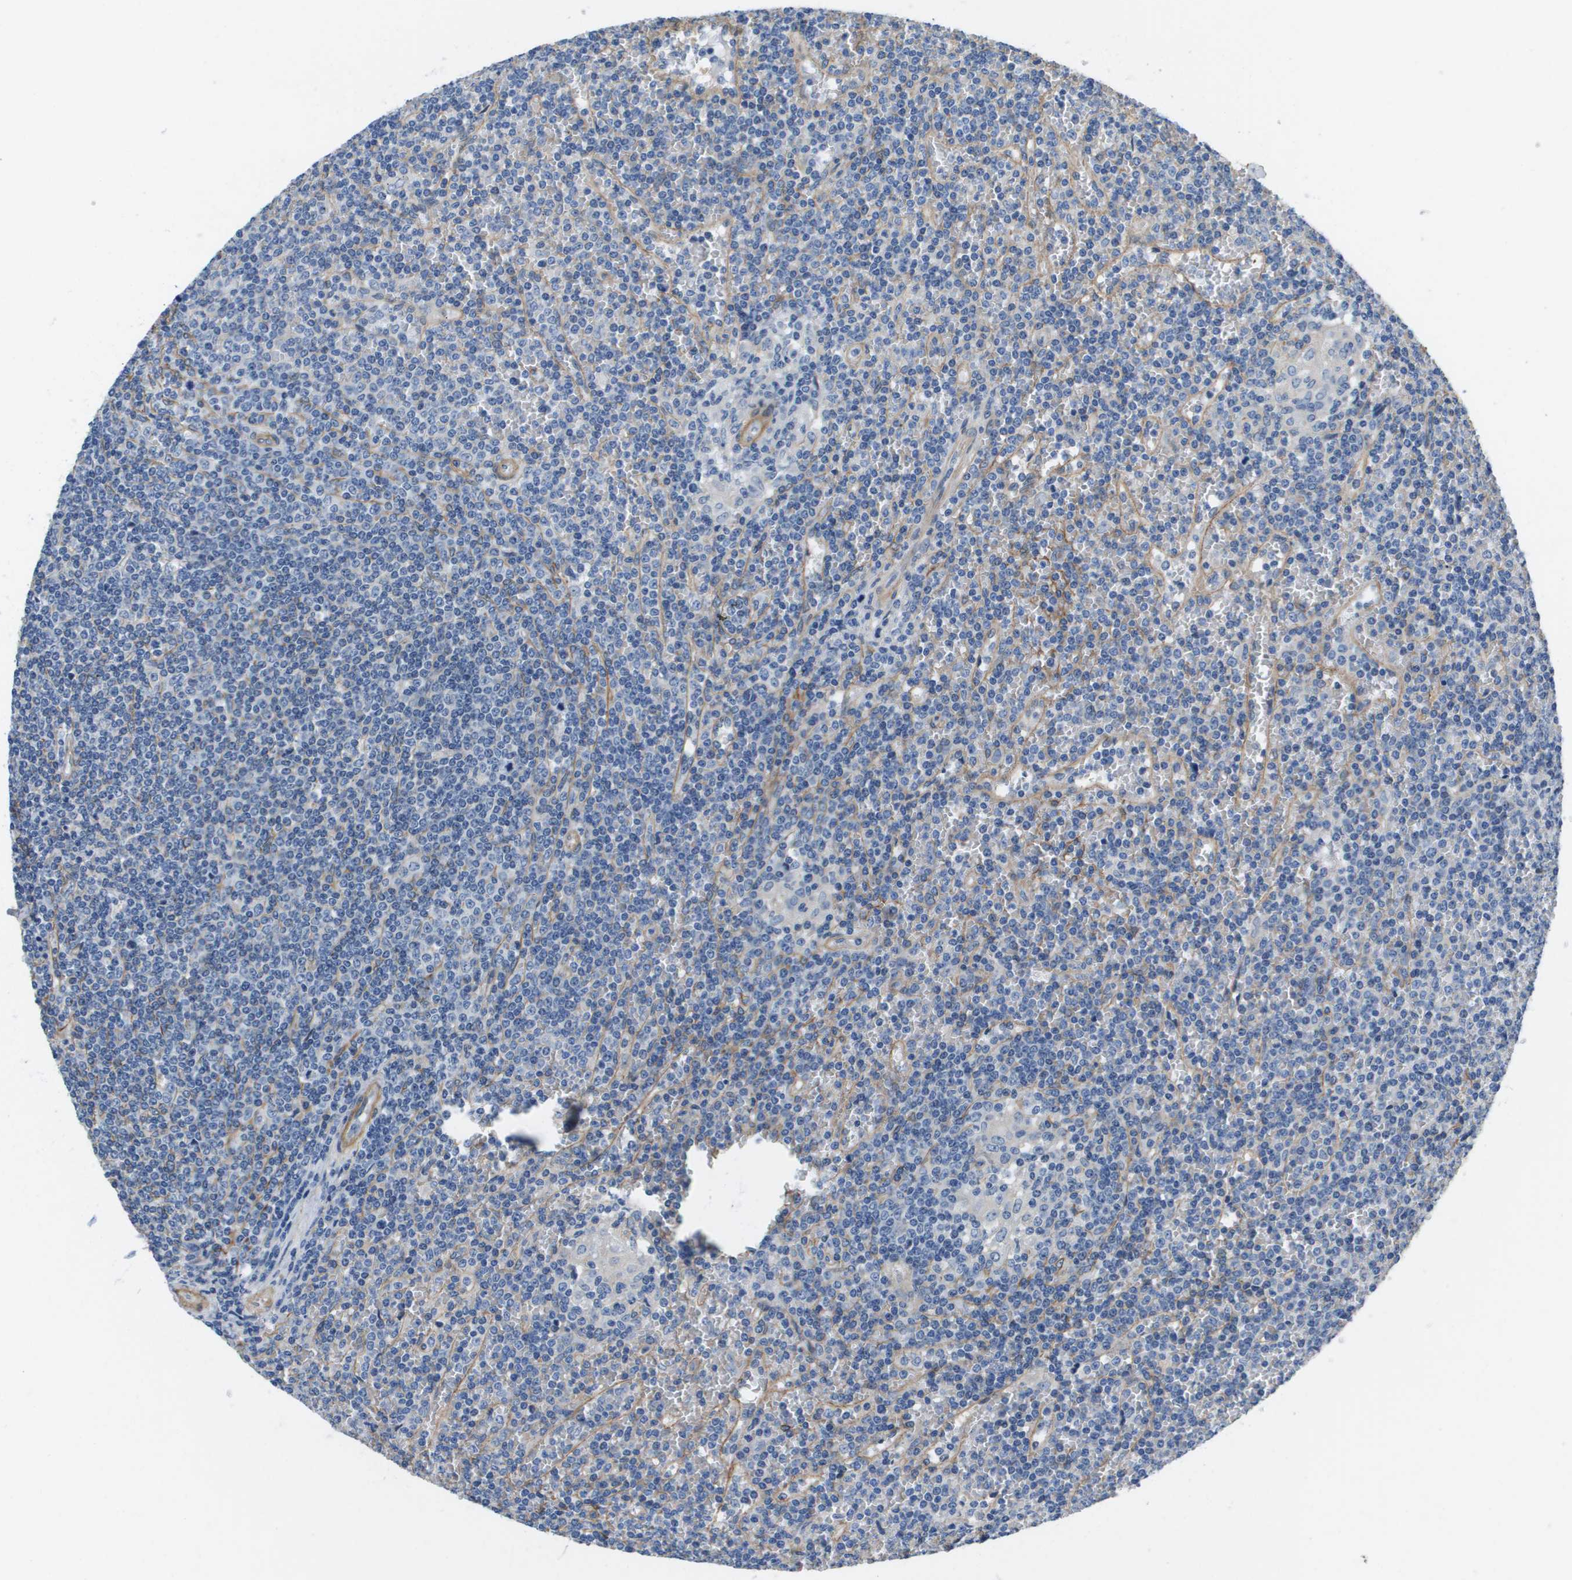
{"staining": {"intensity": "negative", "quantity": "none", "location": "none"}, "tissue": "lymphoma", "cell_type": "Tumor cells", "image_type": "cancer", "snomed": [{"axis": "morphology", "description": "Malignant lymphoma, non-Hodgkin's type, Low grade"}, {"axis": "topography", "description": "Spleen"}], "caption": "This is a image of immunohistochemistry (IHC) staining of lymphoma, which shows no staining in tumor cells. Brightfield microscopy of IHC stained with DAB (brown) and hematoxylin (blue), captured at high magnification.", "gene": "LPP", "patient": {"sex": "female", "age": 19}}